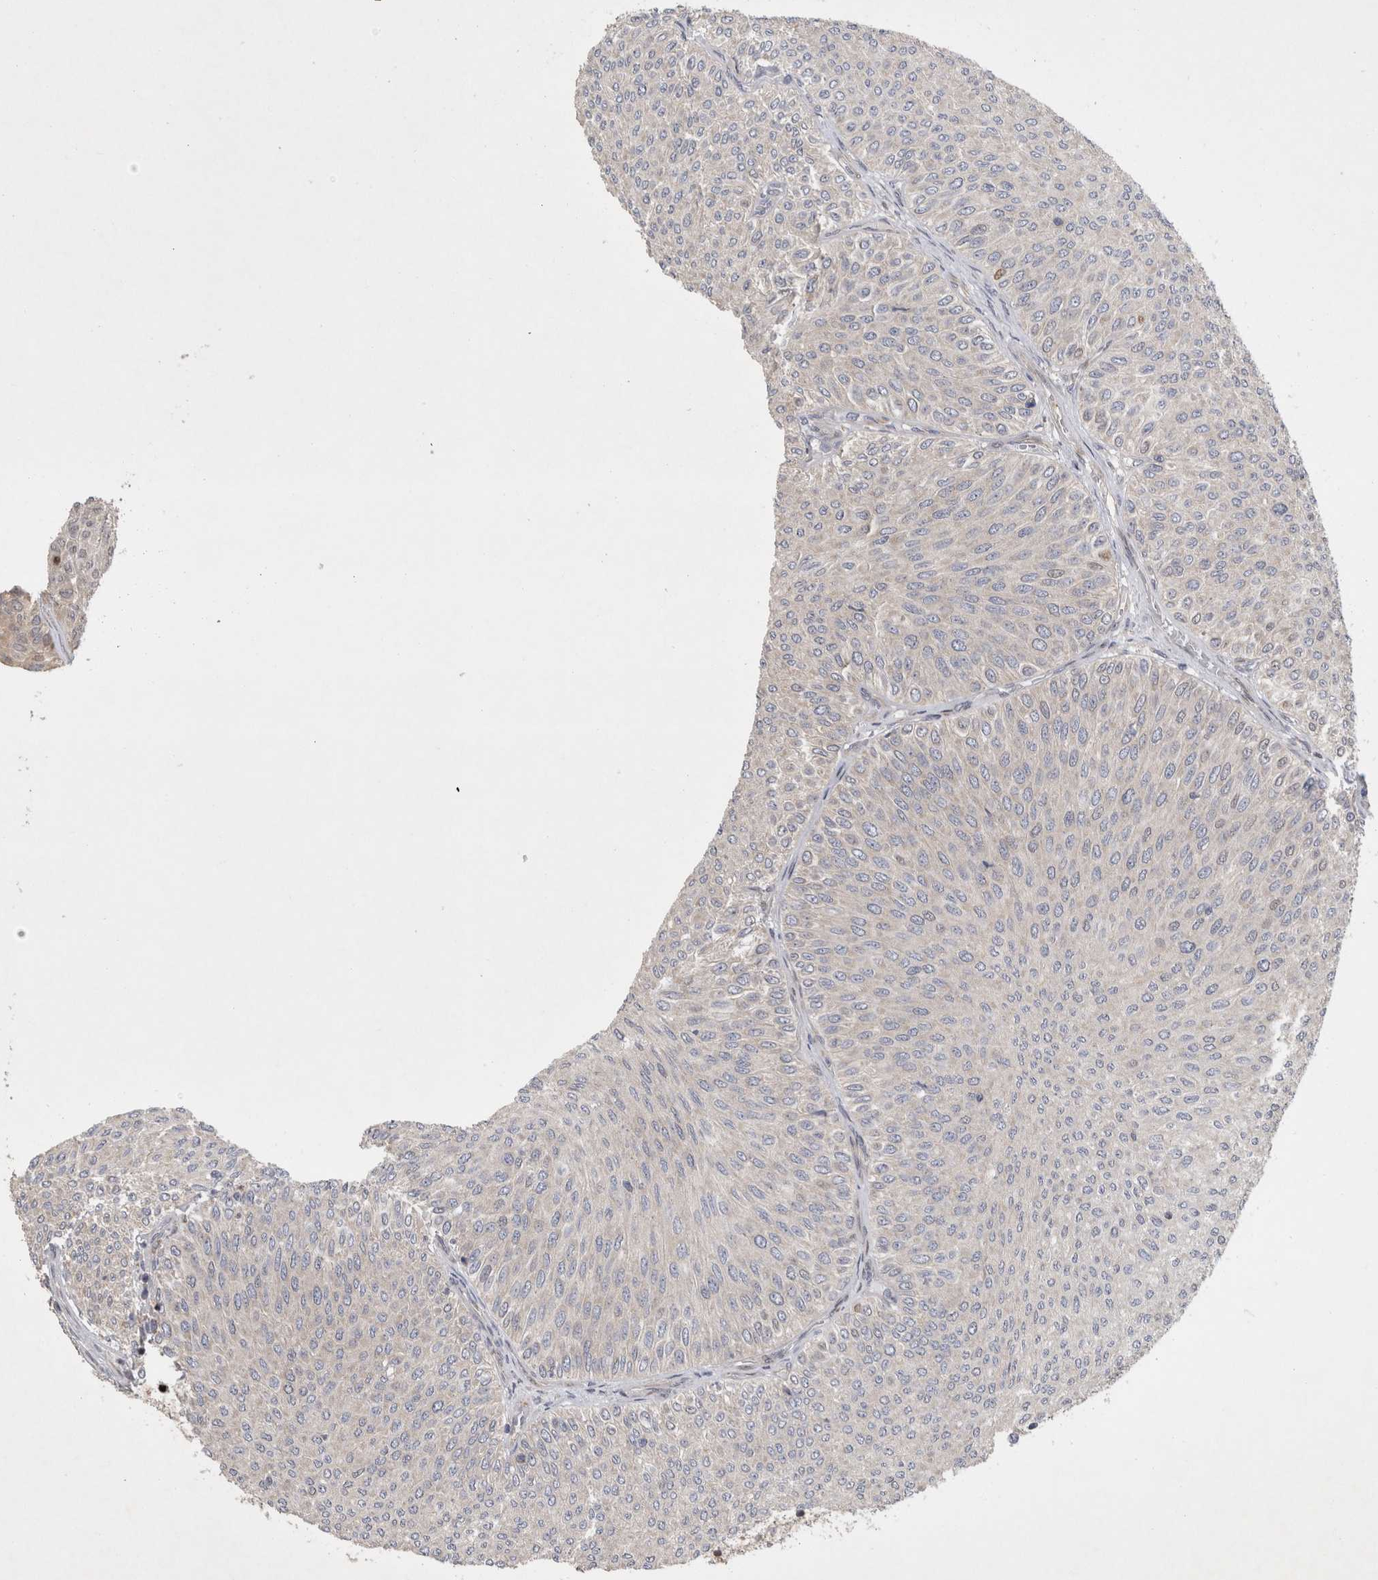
{"staining": {"intensity": "negative", "quantity": "none", "location": "none"}, "tissue": "urothelial cancer", "cell_type": "Tumor cells", "image_type": "cancer", "snomed": [{"axis": "morphology", "description": "Urothelial carcinoma, Low grade"}, {"axis": "topography", "description": "Urinary bladder"}], "caption": "Immunohistochemical staining of urothelial cancer demonstrates no significant expression in tumor cells.", "gene": "C8orf58", "patient": {"sex": "male", "age": 78}}